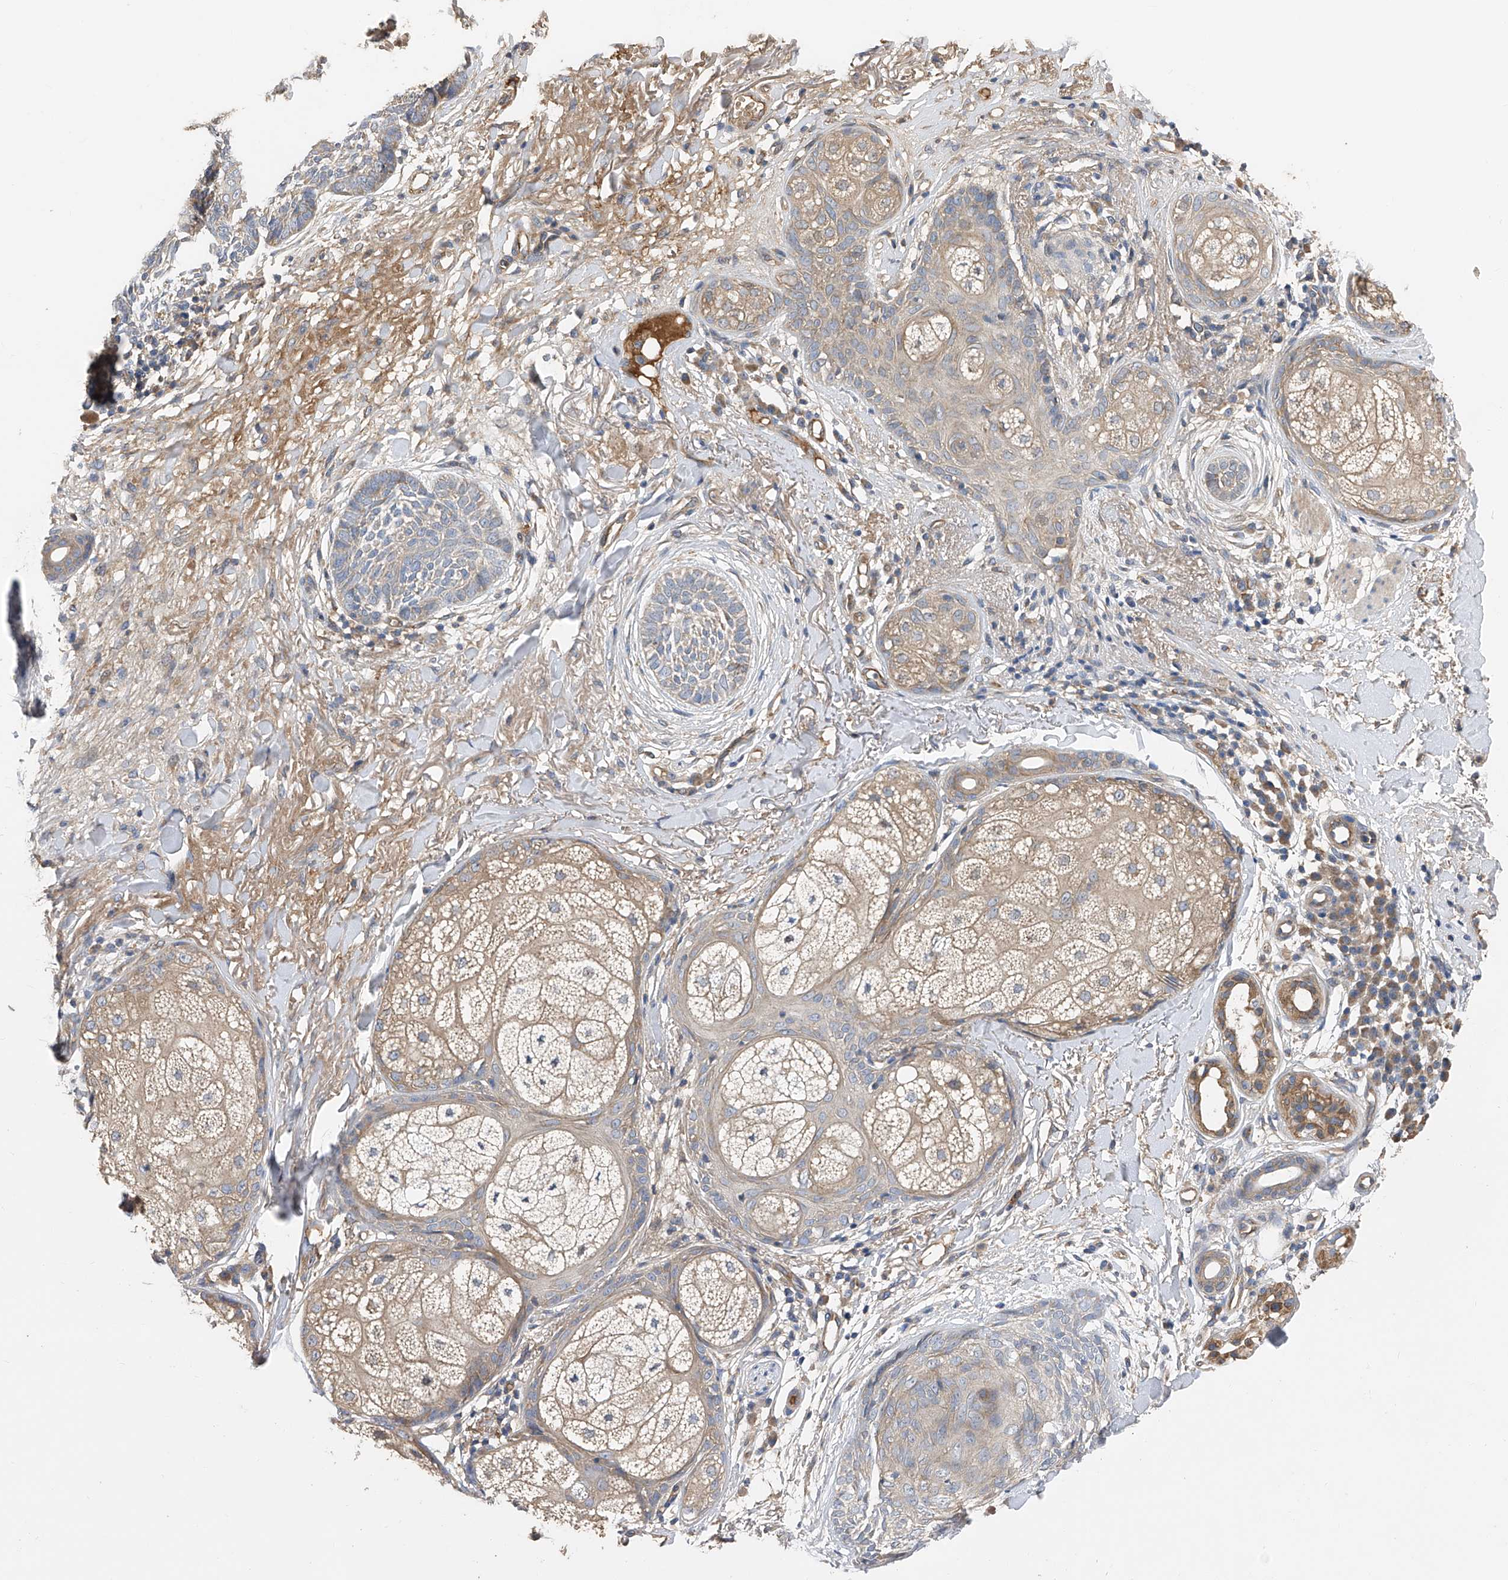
{"staining": {"intensity": "negative", "quantity": "none", "location": "none"}, "tissue": "skin cancer", "cell_type": "Tumor cells", "image_type": "cancer", "snomed": [{"axis": "morphology", "description": "Basal cell carcinoma"}, {"axis": "topography", "description": "Skin"}], "caption": "DAB (3,3'-diaminobenzidine) immunohistochemical staining of human skin cancer (basal cell carcinoma) exhibits no significant expression in tumor cells.", "gene": "PTK2", "patient": {"sex": "male", "age": 85}}